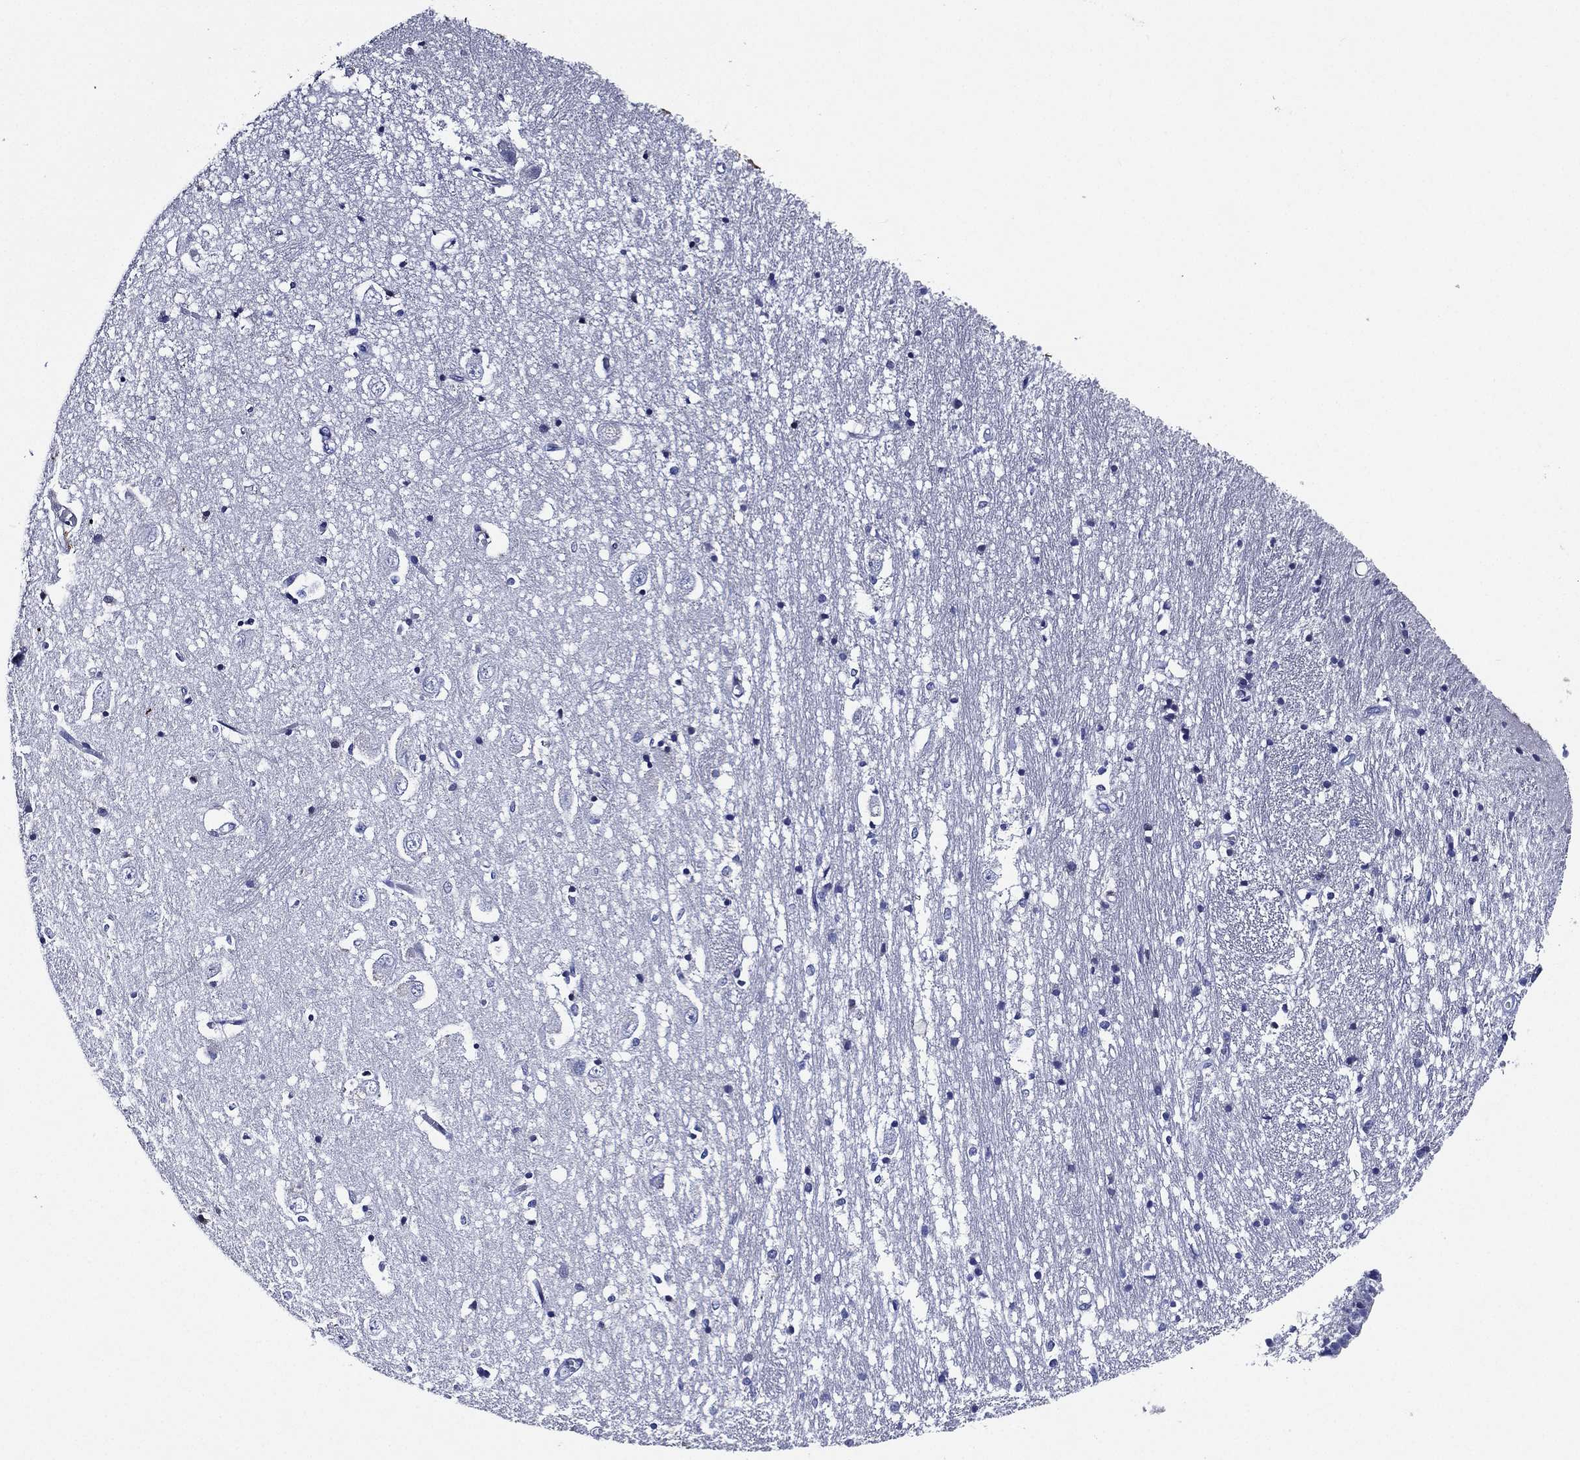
{"staining": {"intensity": "negative", "quantity": "none", "location": "none"}, "tissue": "caudate", "cell_type": "Glial cells", "image_type": "normal", "snomed": [{"axis": "morphology", "description": "Normal tissue, NOS"}, {"axis": "topography", "description": "Lateral ventricle wall"}], "caption": "The photomicrograph reveals no significant staining in glial cells of caudate. (DAB (3,3'-diaminobenzidine) IHC visualized using brightfield microscopy, high magnification).", "gene": "TMPRSS11D", "patient": {"sex": "male", "age": 54}}